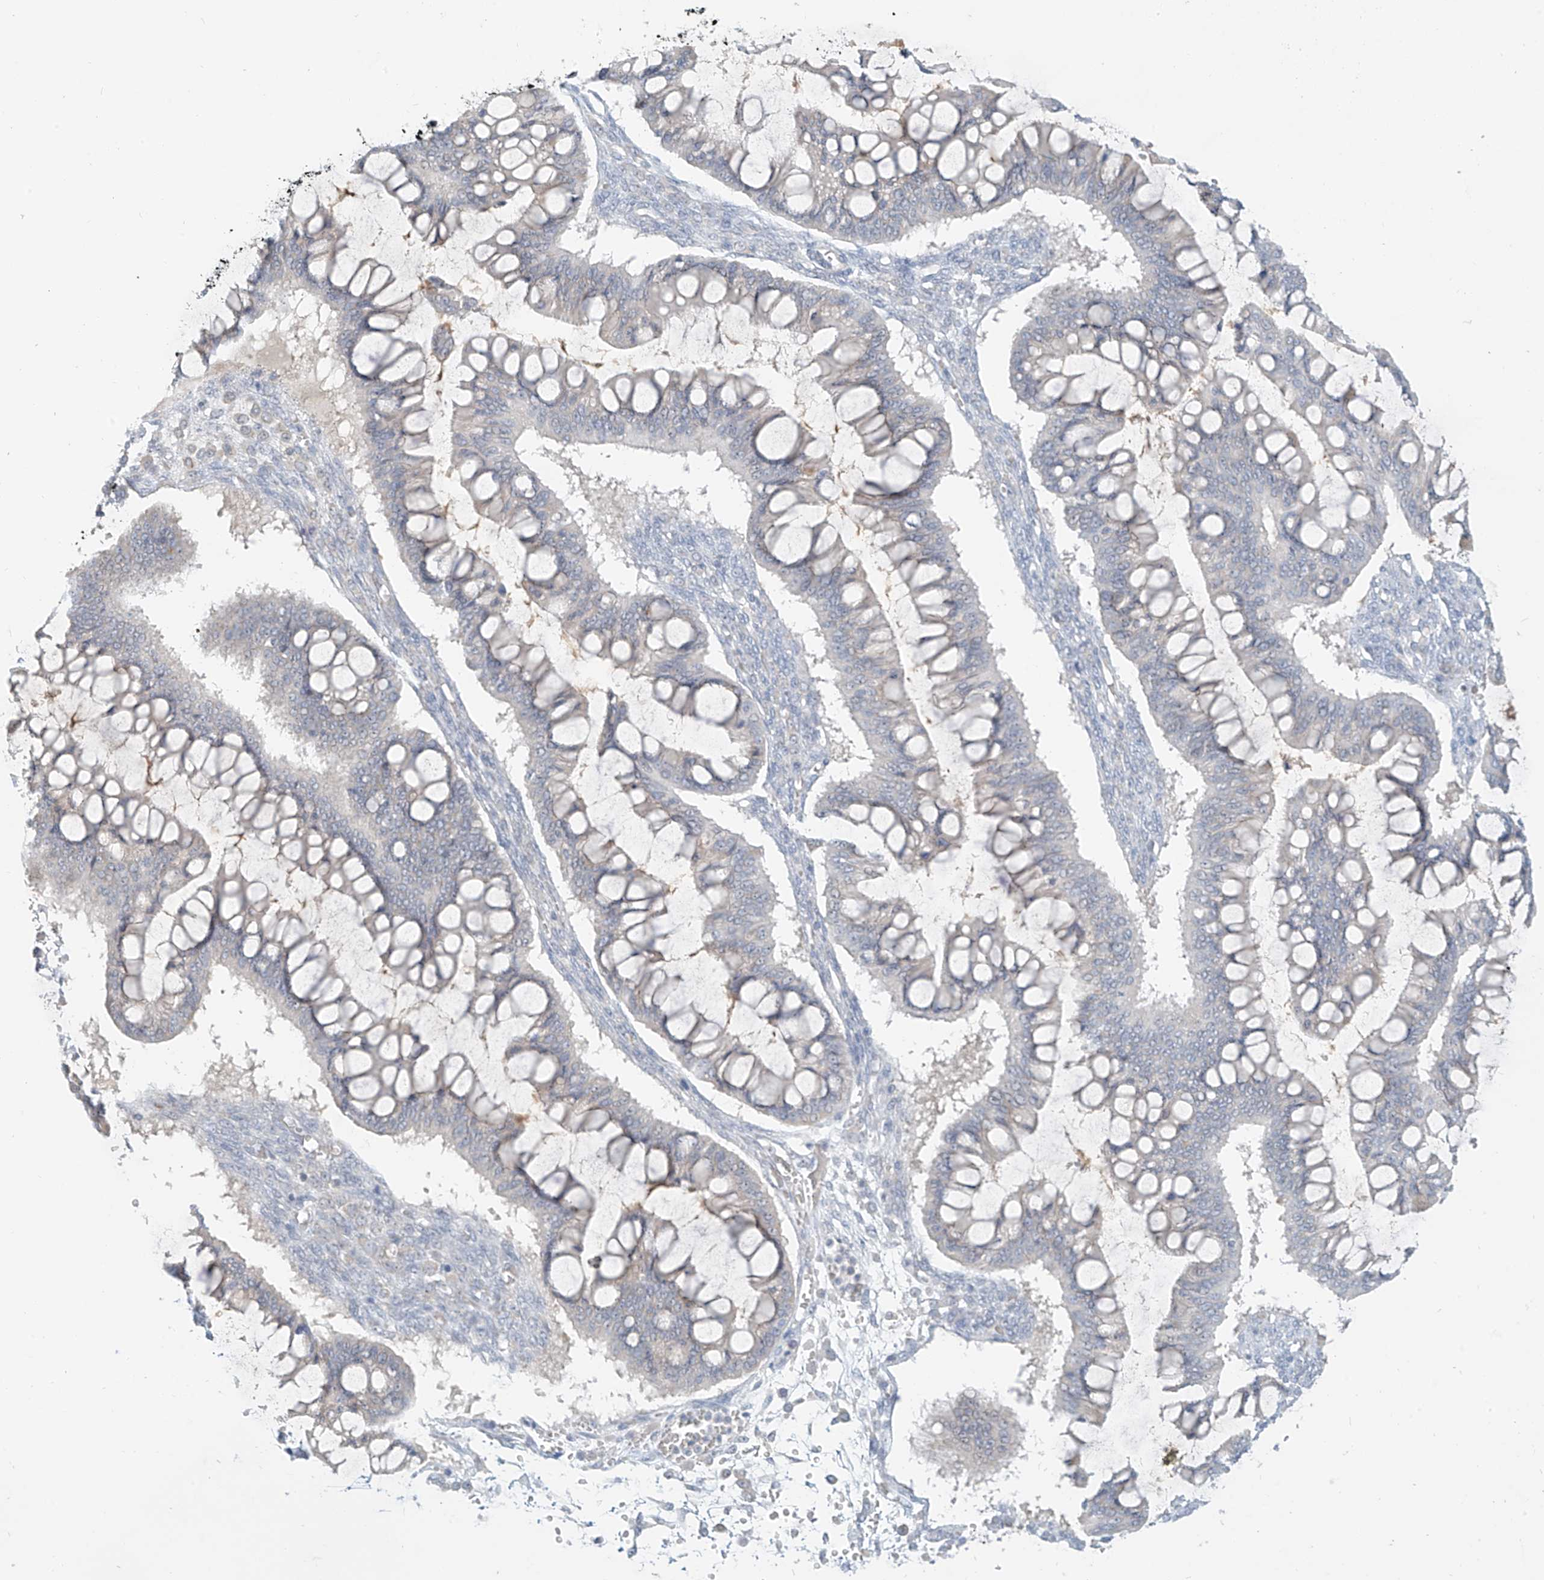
{"staining": {"intensity": "negative", "quantity": "none", "location": "none"}, "tissue": "ovarian cancer", "cell_type": "Tumor cells", "image_type": "cancer", "snomed": [{"axis": "morphology", "description": "Cystadenocarcinoma, mucinous, NOS"}, {"axis": "topography", "description": "Ovary"}], "caption": "An immunohistochemistry image of ovarian cancer is shown. There is no staining in tumor cells of ovarian cancer.", "gene": "C2orf42", "patient": {"sex": "female", "age": 73}}